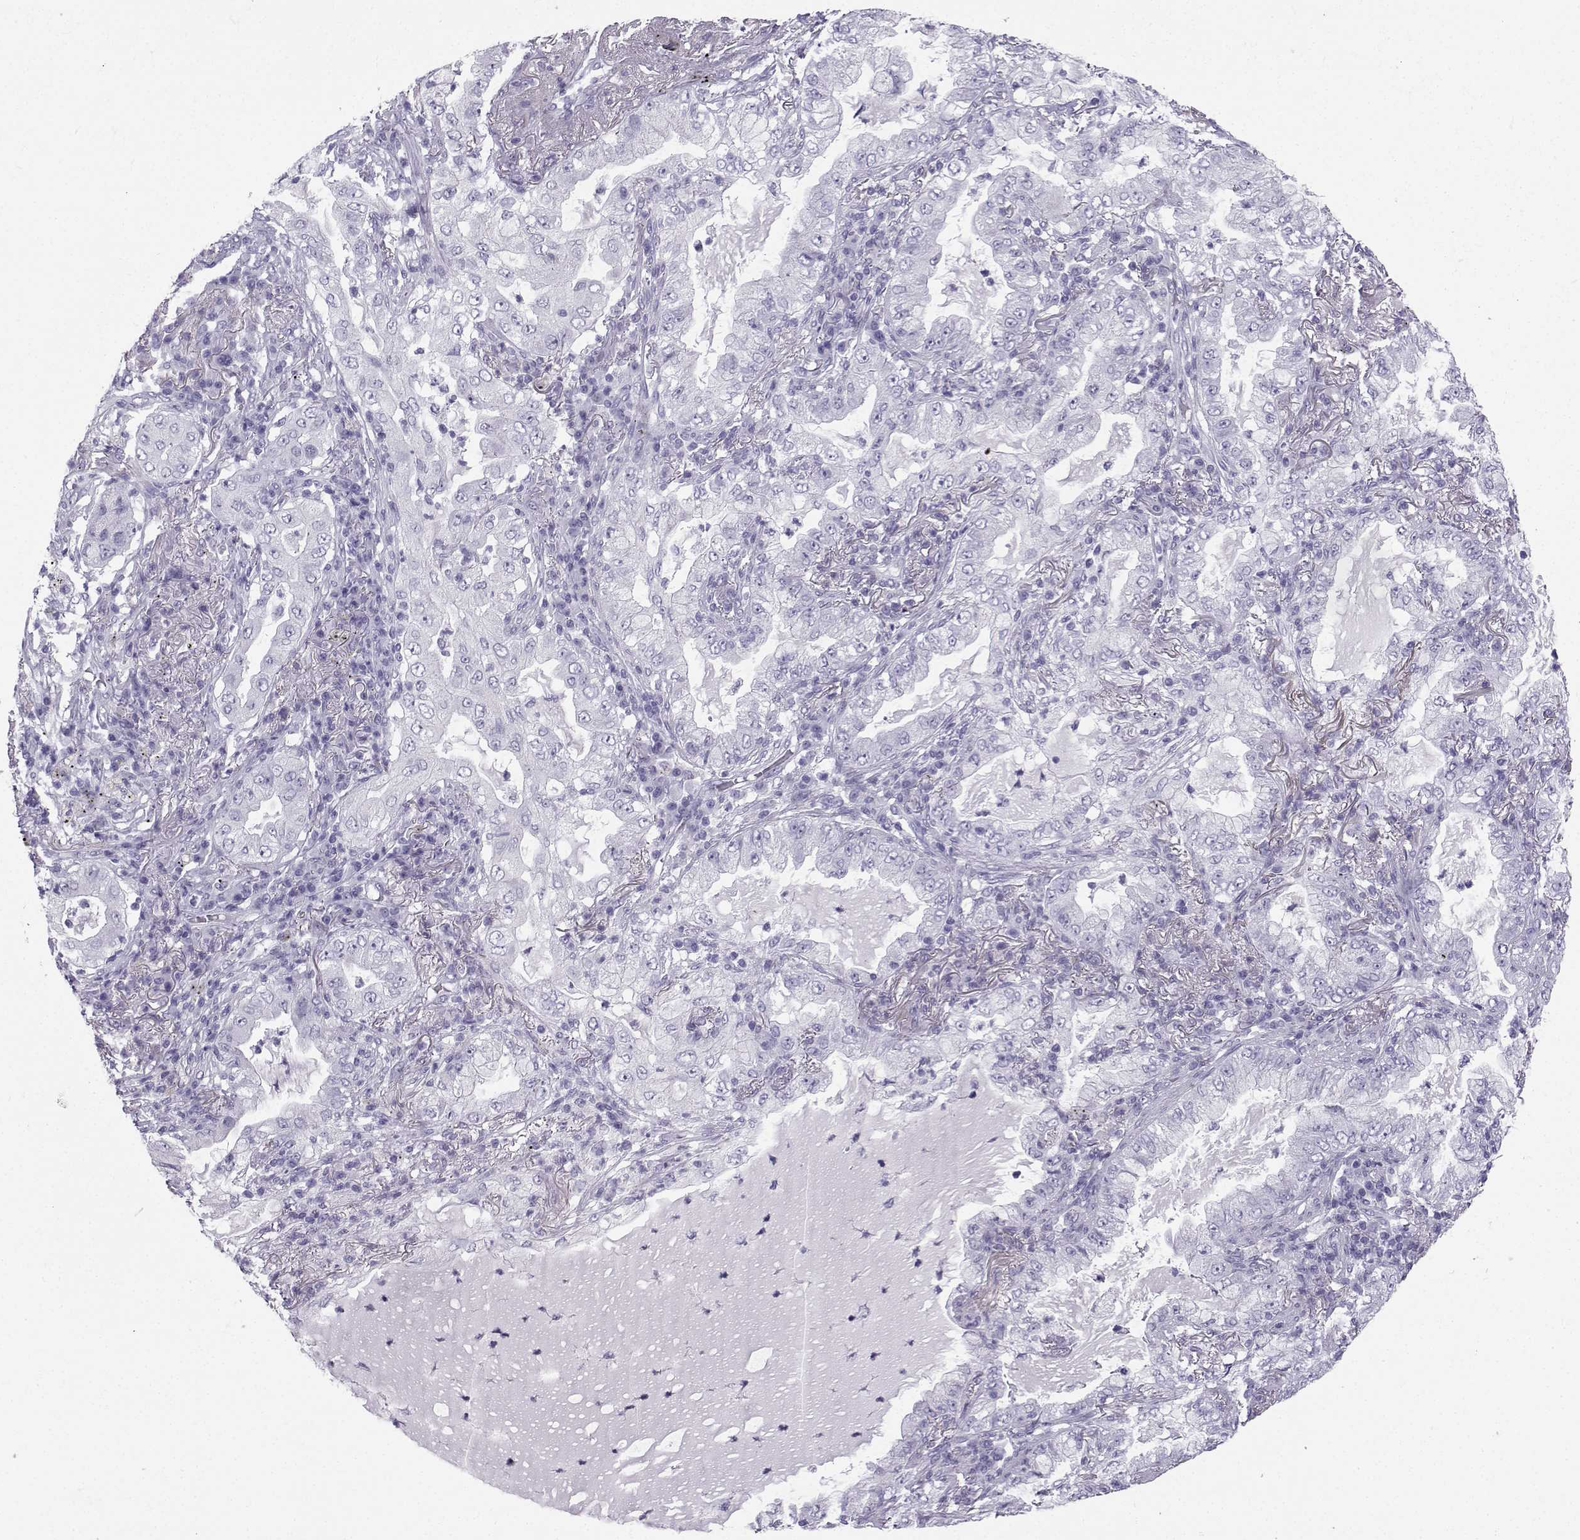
{"staining": {"intensity": "negative", "quantity": "none", "location": "none"}, "tissue": "lung cancer", "cell_type": "Tumor cells", "image_type": "cancer", "snomed": [{"axis": "morphology", "description": "Adenocarcinoma, NOS"}, {"axis": "topography", "description": "Lung"}], "caption": "This is an immunohistochemistry histopathology image of lung adenocarcinoma. There is no positivity in tumor cells.", "gene": "NEFL", "patient": {"sex": "female", "age": 73}}